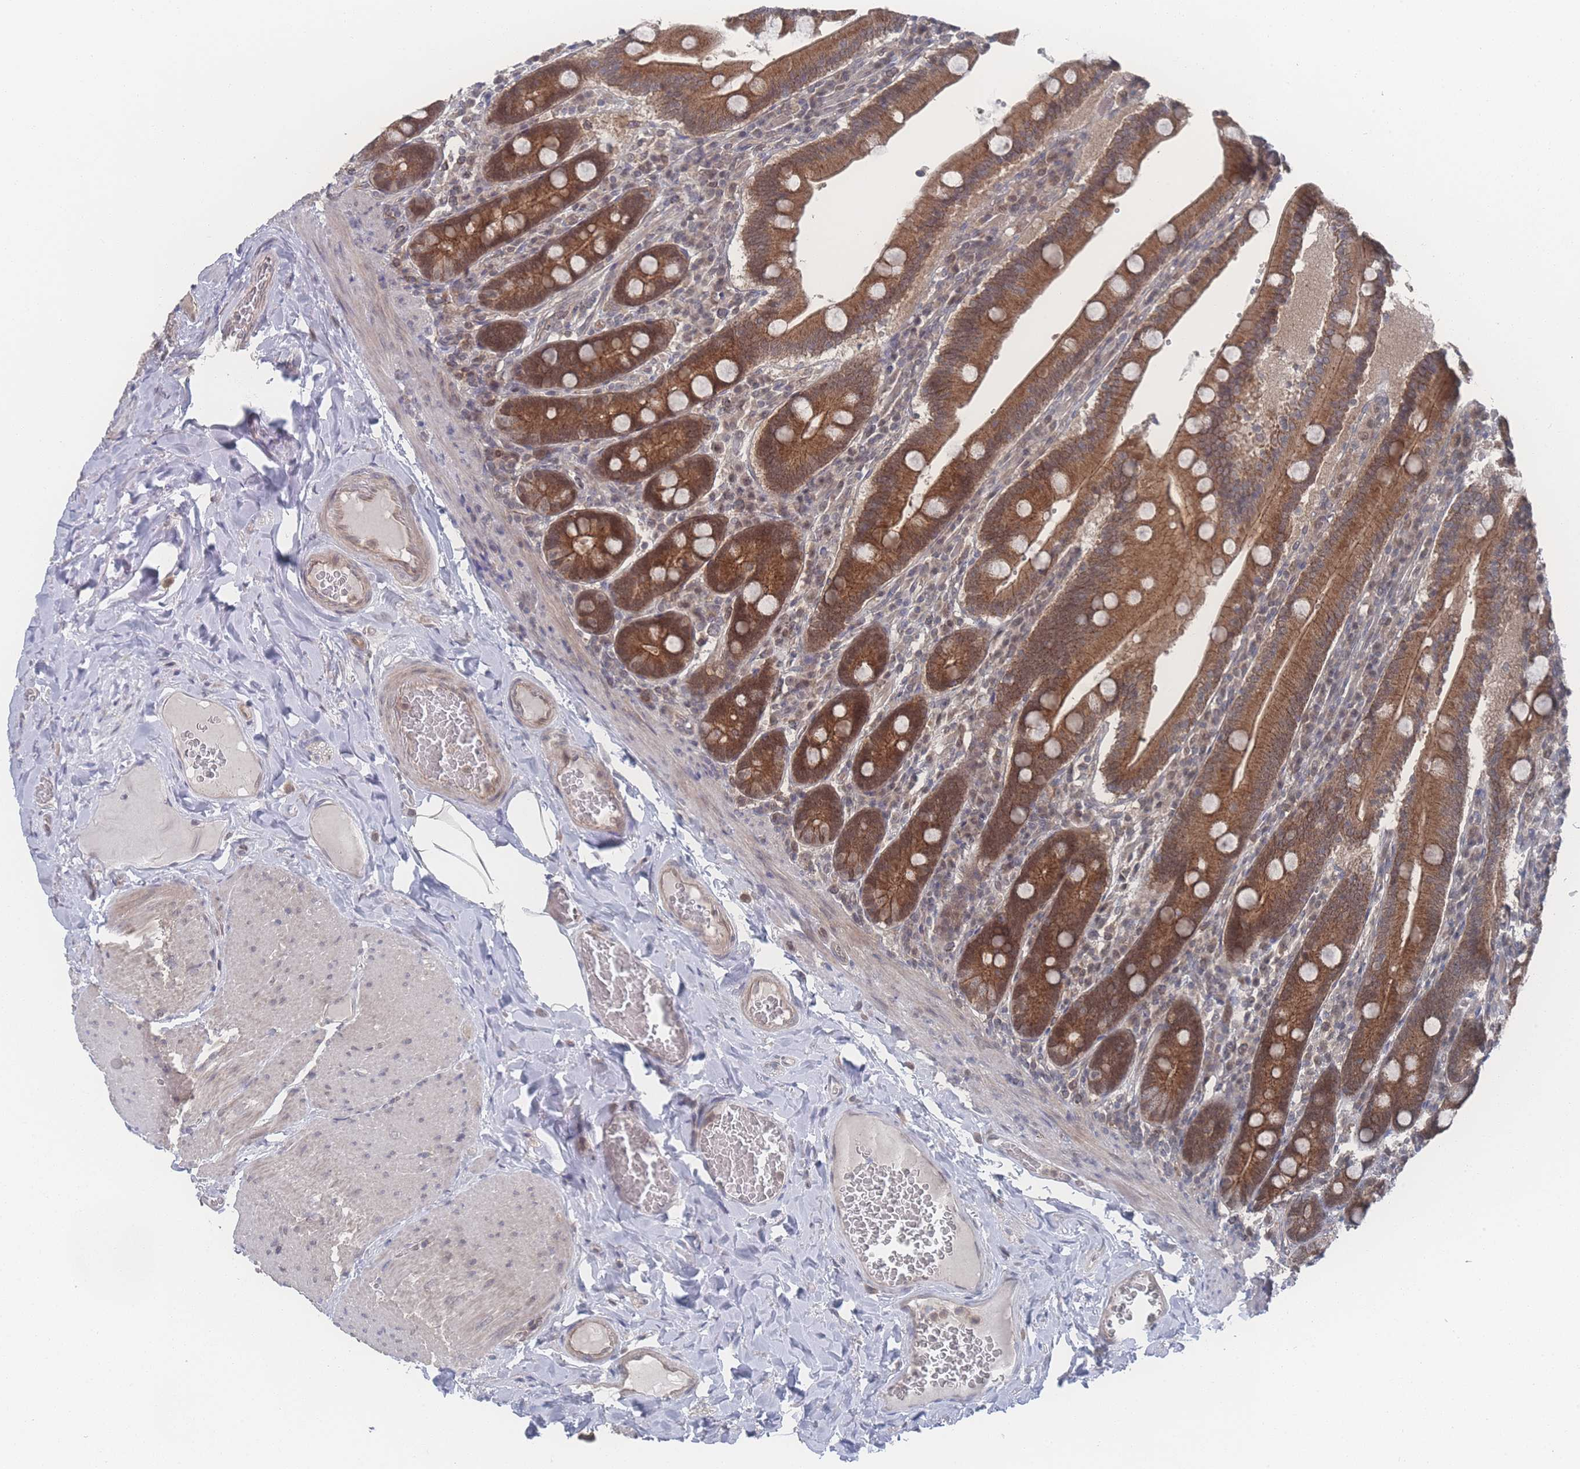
{"staining": {"intensity": "moderate", "quantity": ">75%", "location": "cytoplasmic/membranous"}, "tissue": "duodenum", "cell_type": "Glandular cells", "image_type": "normal", "snomed": [{"axis": "morphology", "description": "Normal tissue, NOS"}, {"axis": "topography", "description": "Duodenum"}], "caption": "Protein expression analysis of benign human duodenum reveals moderate cytoplasmic/membranous staining in about >75% of glandular cells. (Brightfield microscopy of DAB IHC at high magnification).", "gene": "NBEAL1", "patient": {"sex": "female", "age": 62}}